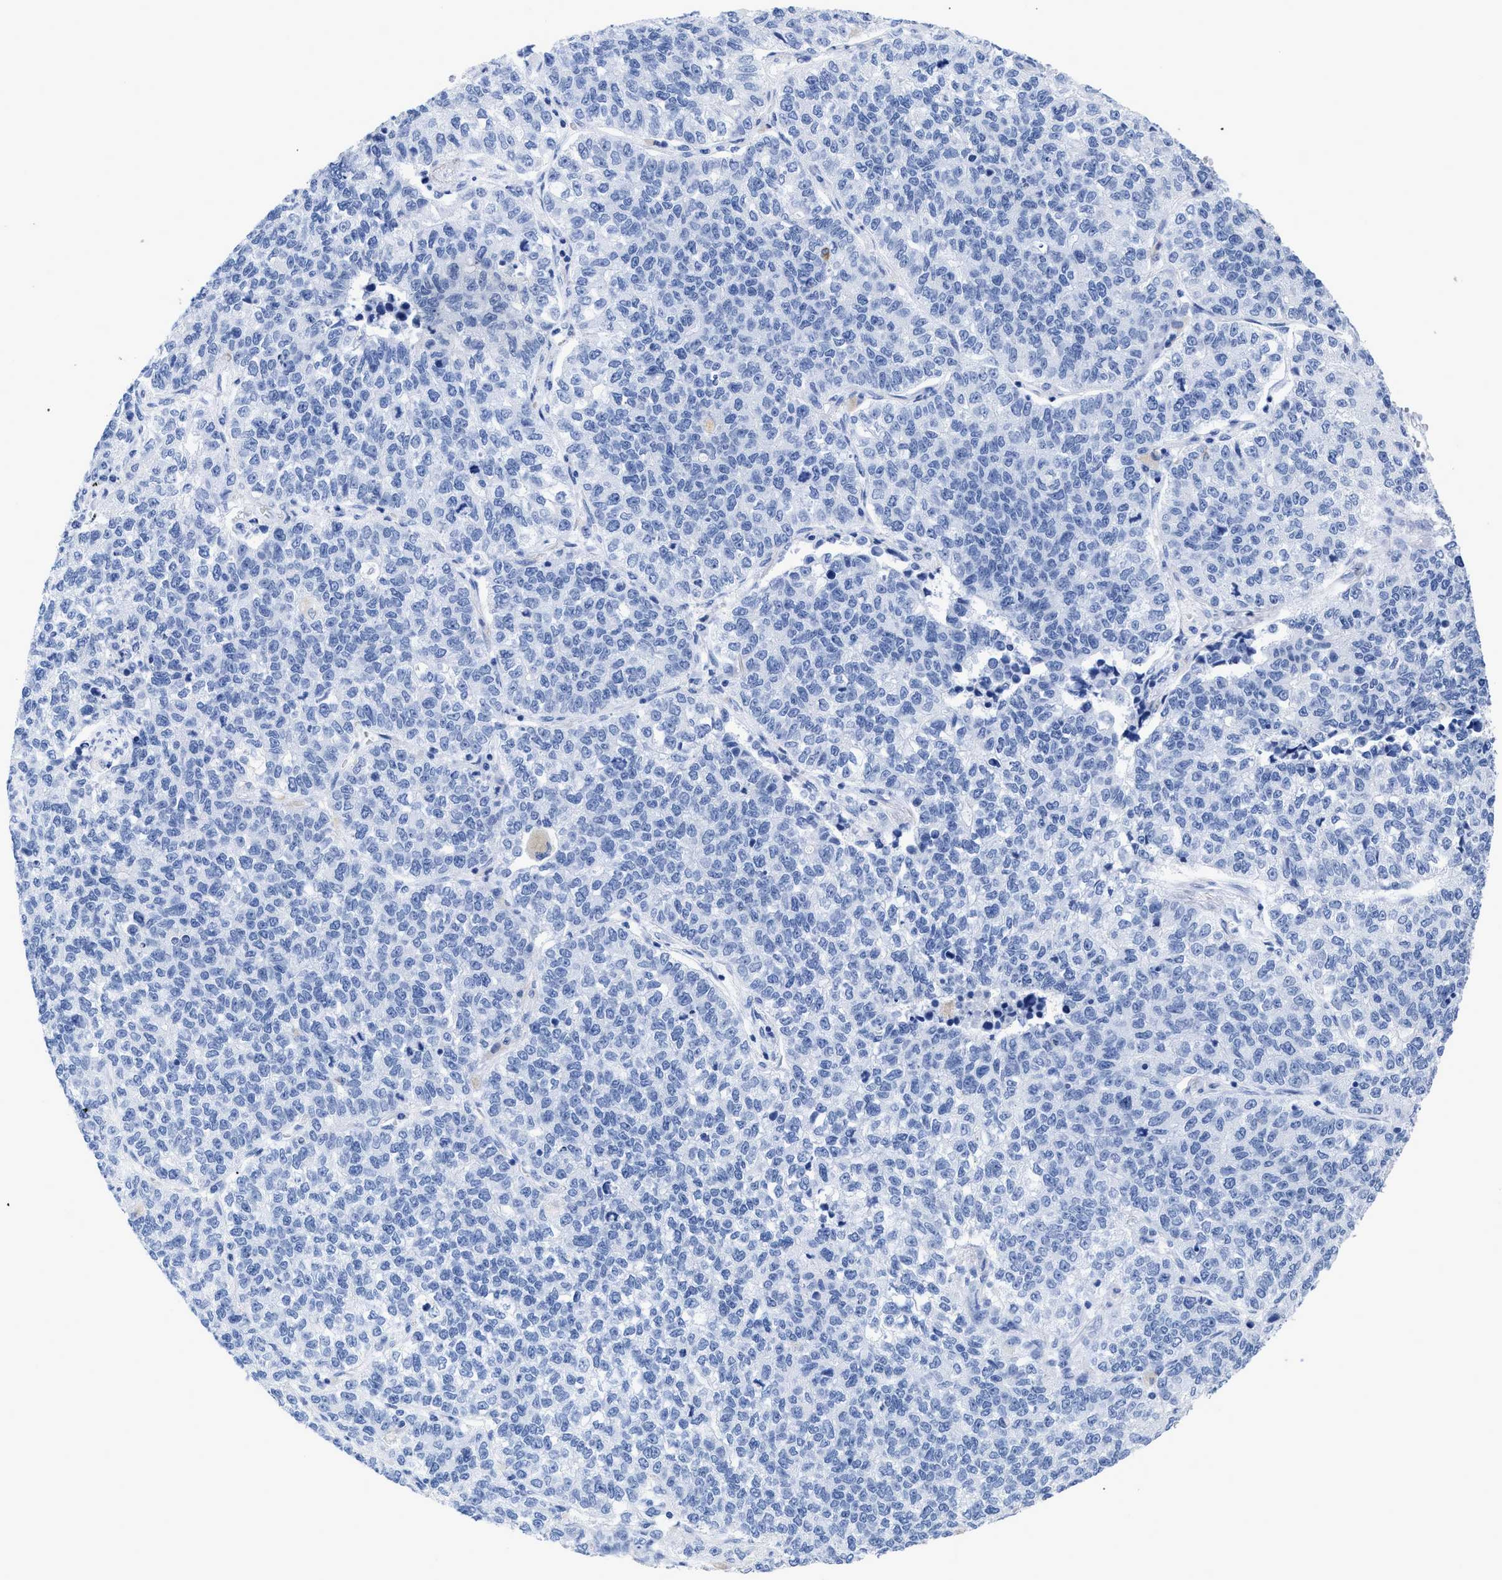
{"staining": {"intensity": "negative", "quantity": "none", "location": "none"}, "tissue": "lung cancer", "cell_type": "Tumor cells", "image_type": "cancer", "snomed": [{"axis": "morphology", "description": "Adenocarcinoma, NOS"}, {"axis": "topography", "description": "Lung"}], "caption": "Immunohistochemical staining of lung cancer demonstrates no significant staining in tumor cells.", "gene": "DUSP26", "patient": {"sex": "male", "age": 49}}